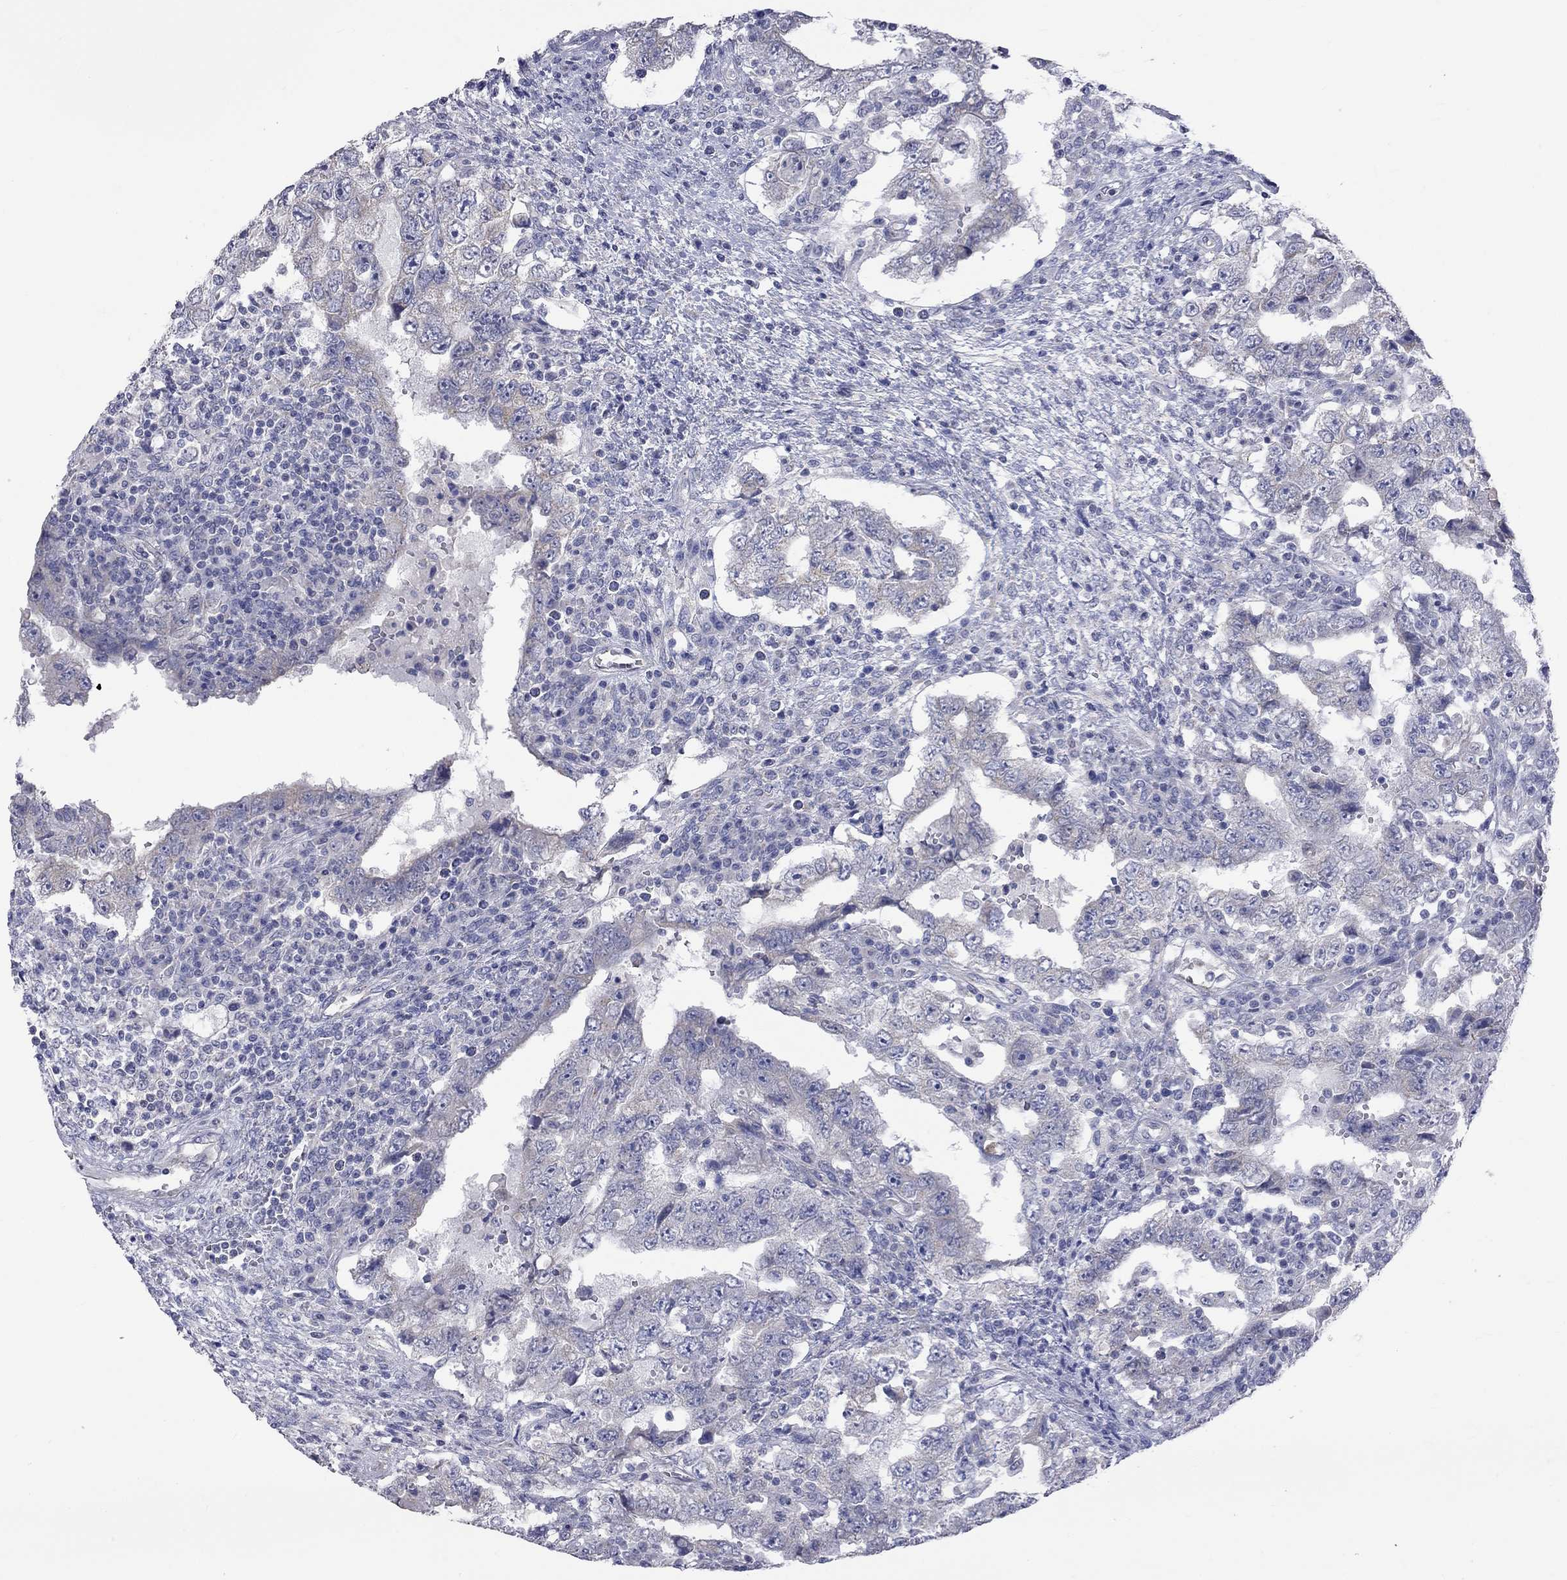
{"staining": {"intensity": "weak", "quantity": "<25%", "location": "cytoplasmic/membranous"}, "tissue": "testis cancer", "cell_type": "Tumor cells", "image_type": "cancer", "snomed": [{"axis": "morphology", "description": "Carcinoma, Embryonal, NOS"}, {"axis": "topography", "description": "Testis"}], "caption": "Immunohistochemistry histopathology image of testis cancer stained for a protein (brown), which demonstrates no positivity in tumor cells.", "gene": "OPRK1", "patient": {"sex": "male", "age": 26}}